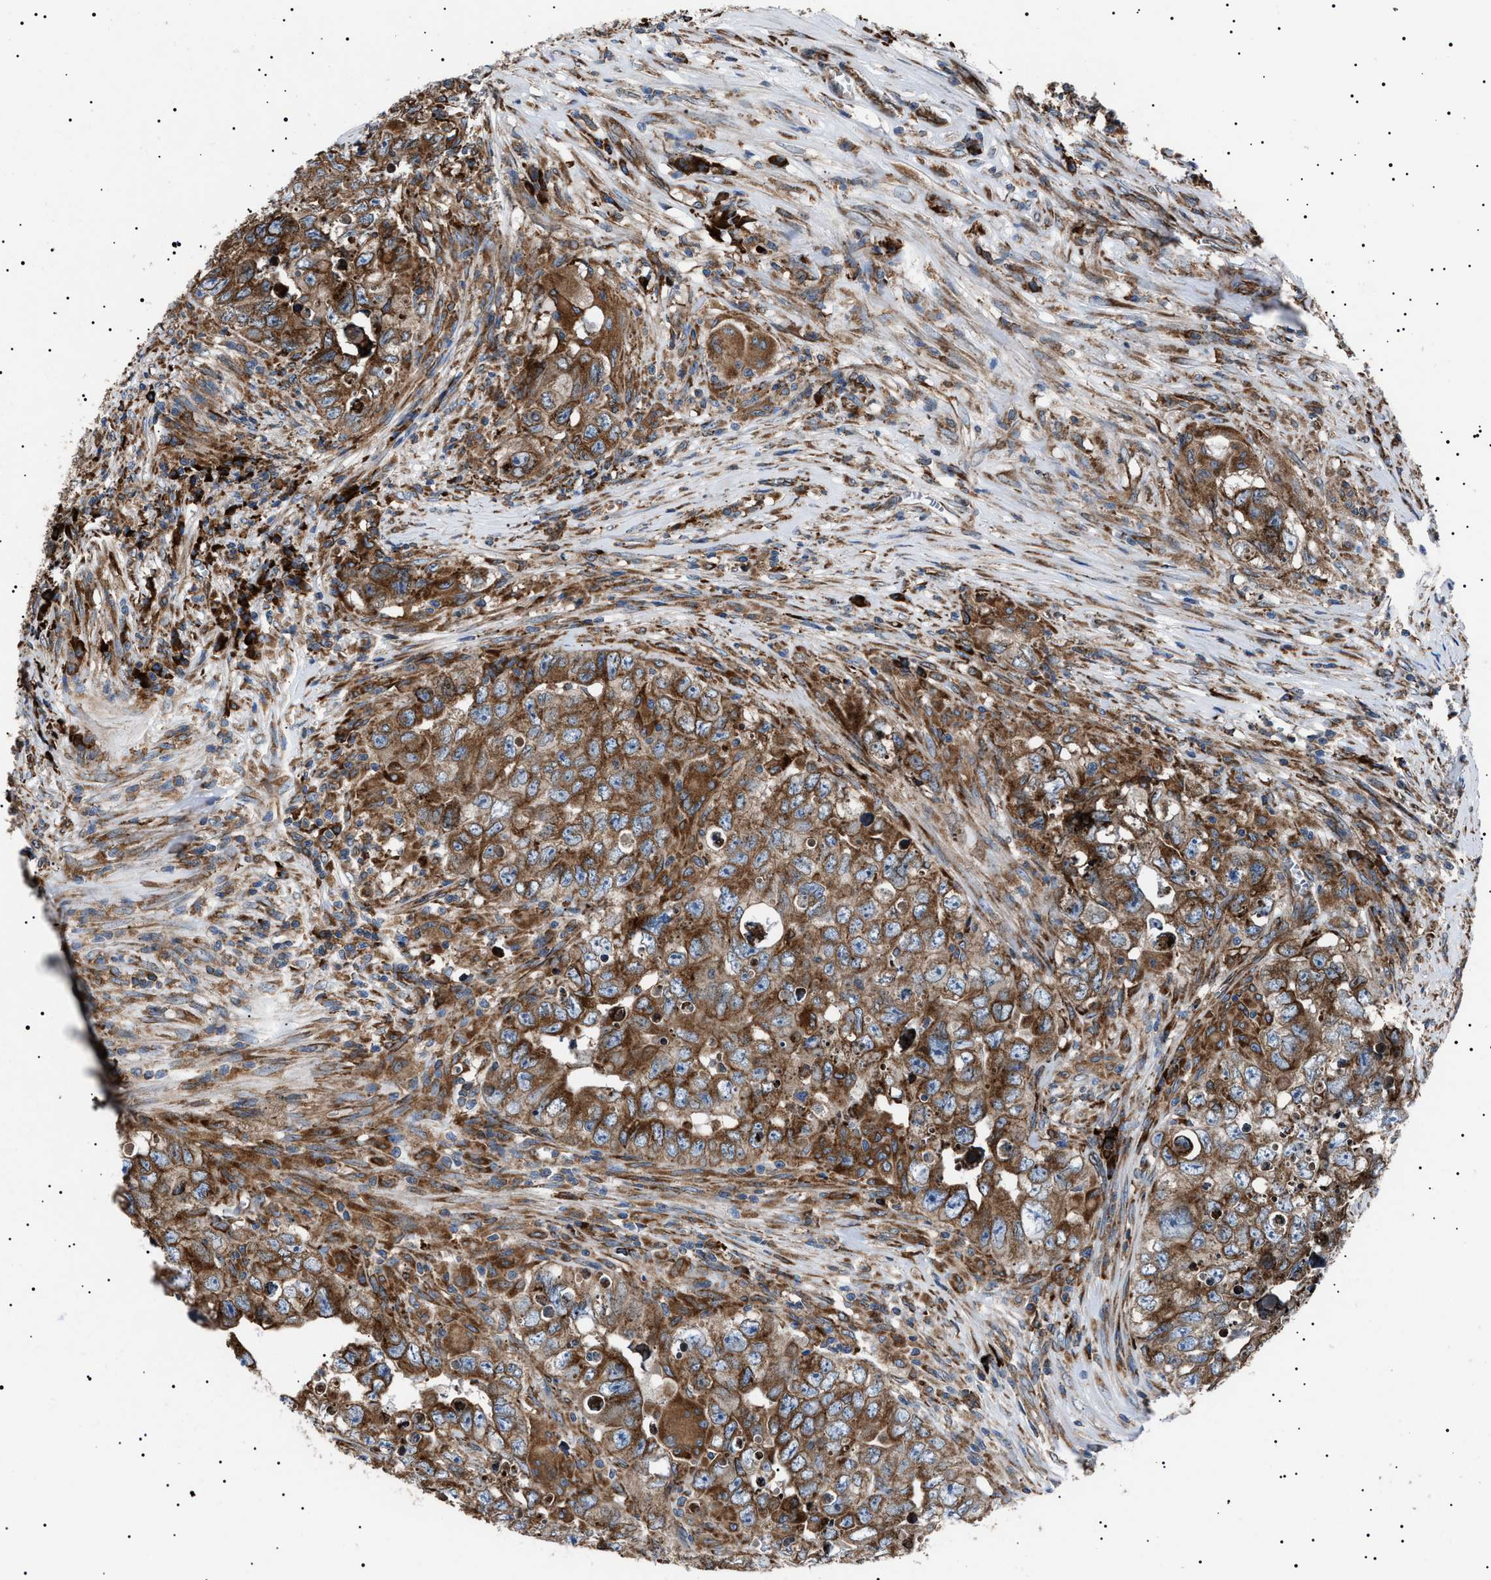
{"staining": {"intensity": "strong", "quantity": ">75%", "location": "cytoplasmic/membranous"}, "tissue": "testis cancer", "cell_type": "Tumor cells", "image_type": "cancer", "snomed": [{"axis": "morphology", "description": "Seminoma, NOS"}, {"axis": "morphology", "description": "Carcinoma, Embryonal, NOS"}, {"axis": "topography", "description": "Testis"}], "caption": "DAB (3,3'-diaminobenzidine) immunohistochemical staining of human testis cancer shows strong cytoplasmic/membranous protein expression in approximately >75% of tumor cells.", "gene": "TOP1MT", "patient": {"sex": "male", "age": 43}}